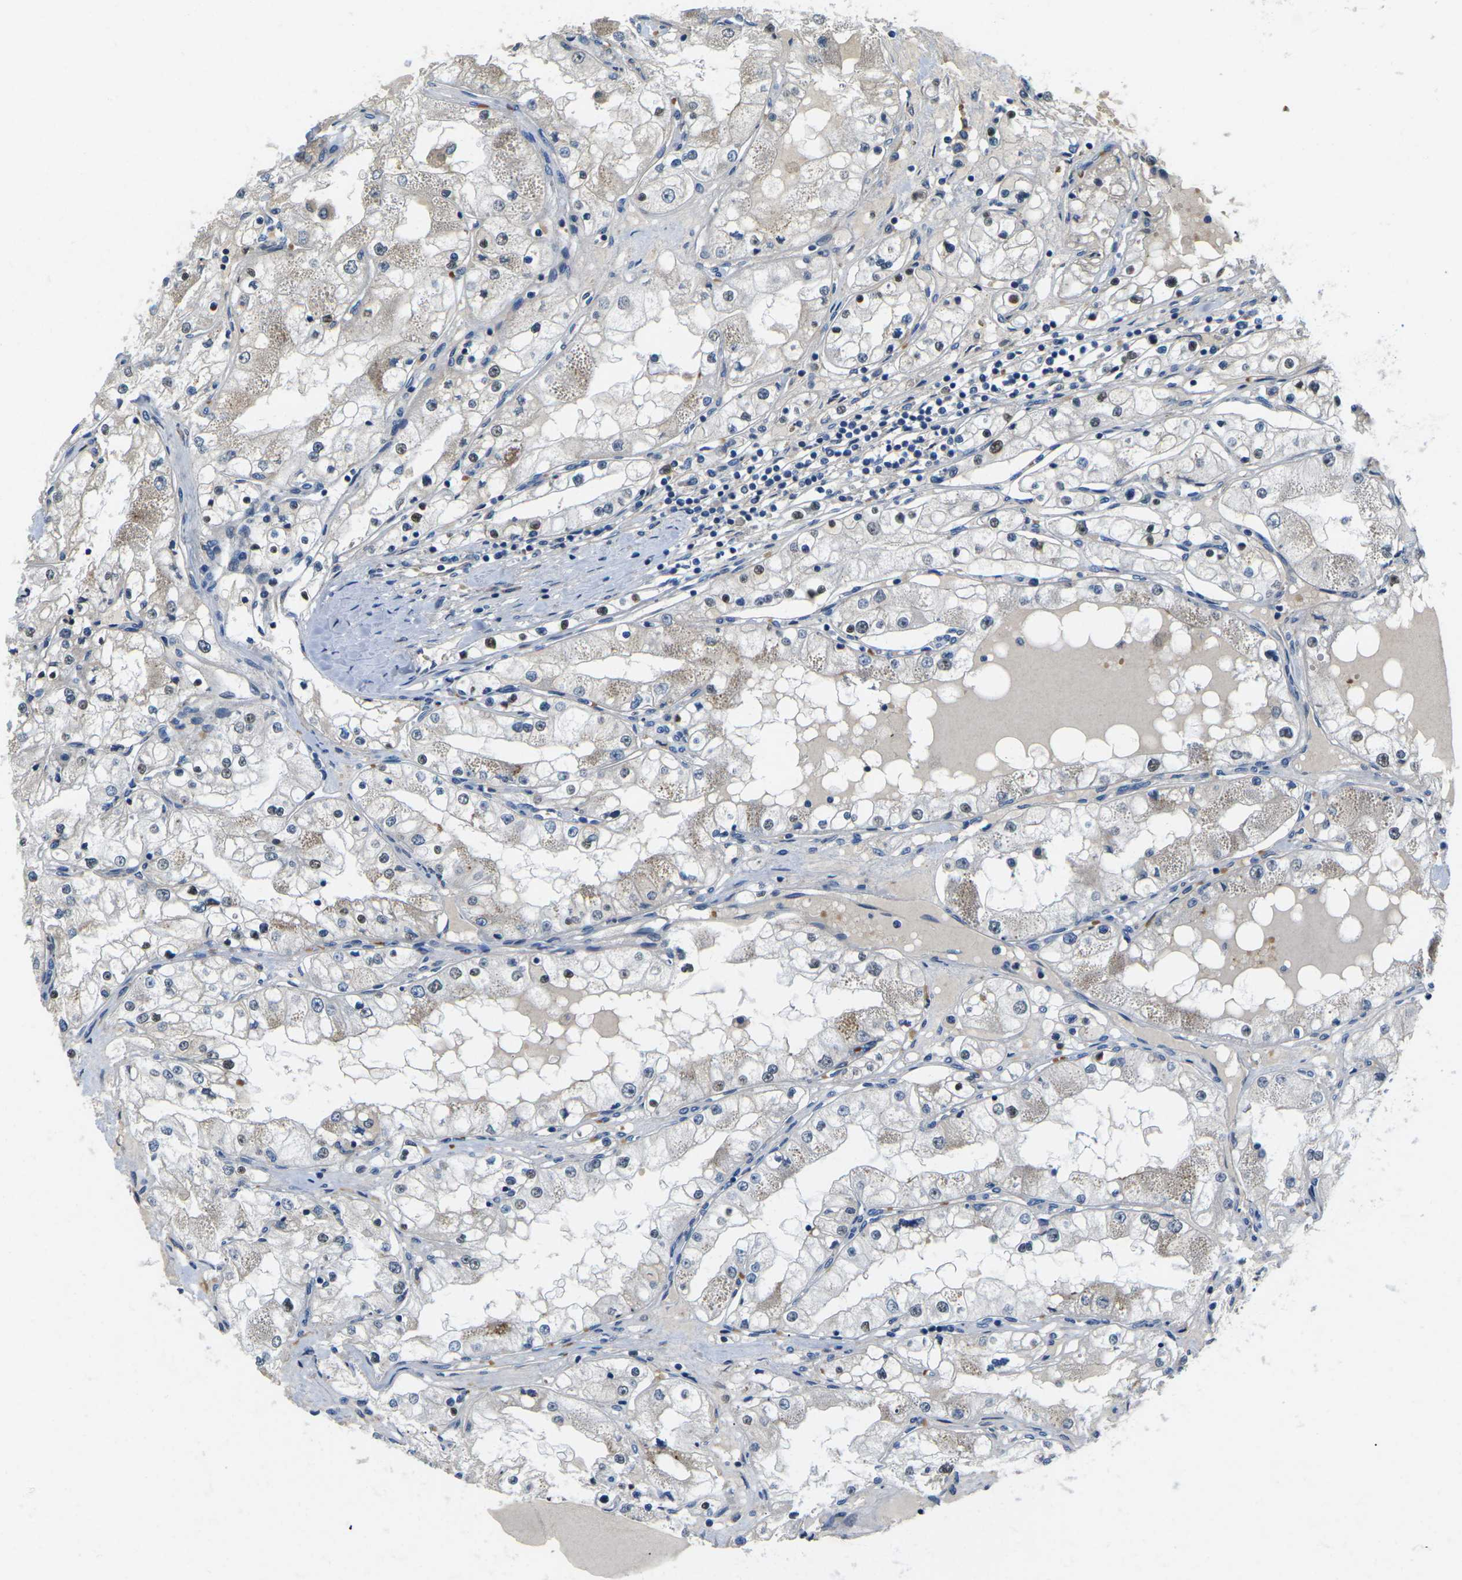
{"staining": {"intensity": "weak", "quantity": "<25%", "location": "nuclear"}, "tissue": "renal cancer", "cell_type": "Tumor cells", "image_type": "cancer", "snomed": [{"axis": "morphology", "description": "Adenocarcinoma, NOS"}, {"axis": "topography", "description": "Kidney"}], "caption": "Tumor cells show no significant protein staining in renal cancer. The staining was performed using DAB (3,3'-diaminobenzidine) to visualize the protein expression in brown, while the nuclei were stained in blue with hematoxylin (Magnification: 20x).", "gene": "ERBB4", "patient": {"sex": "male", "age": 68}}